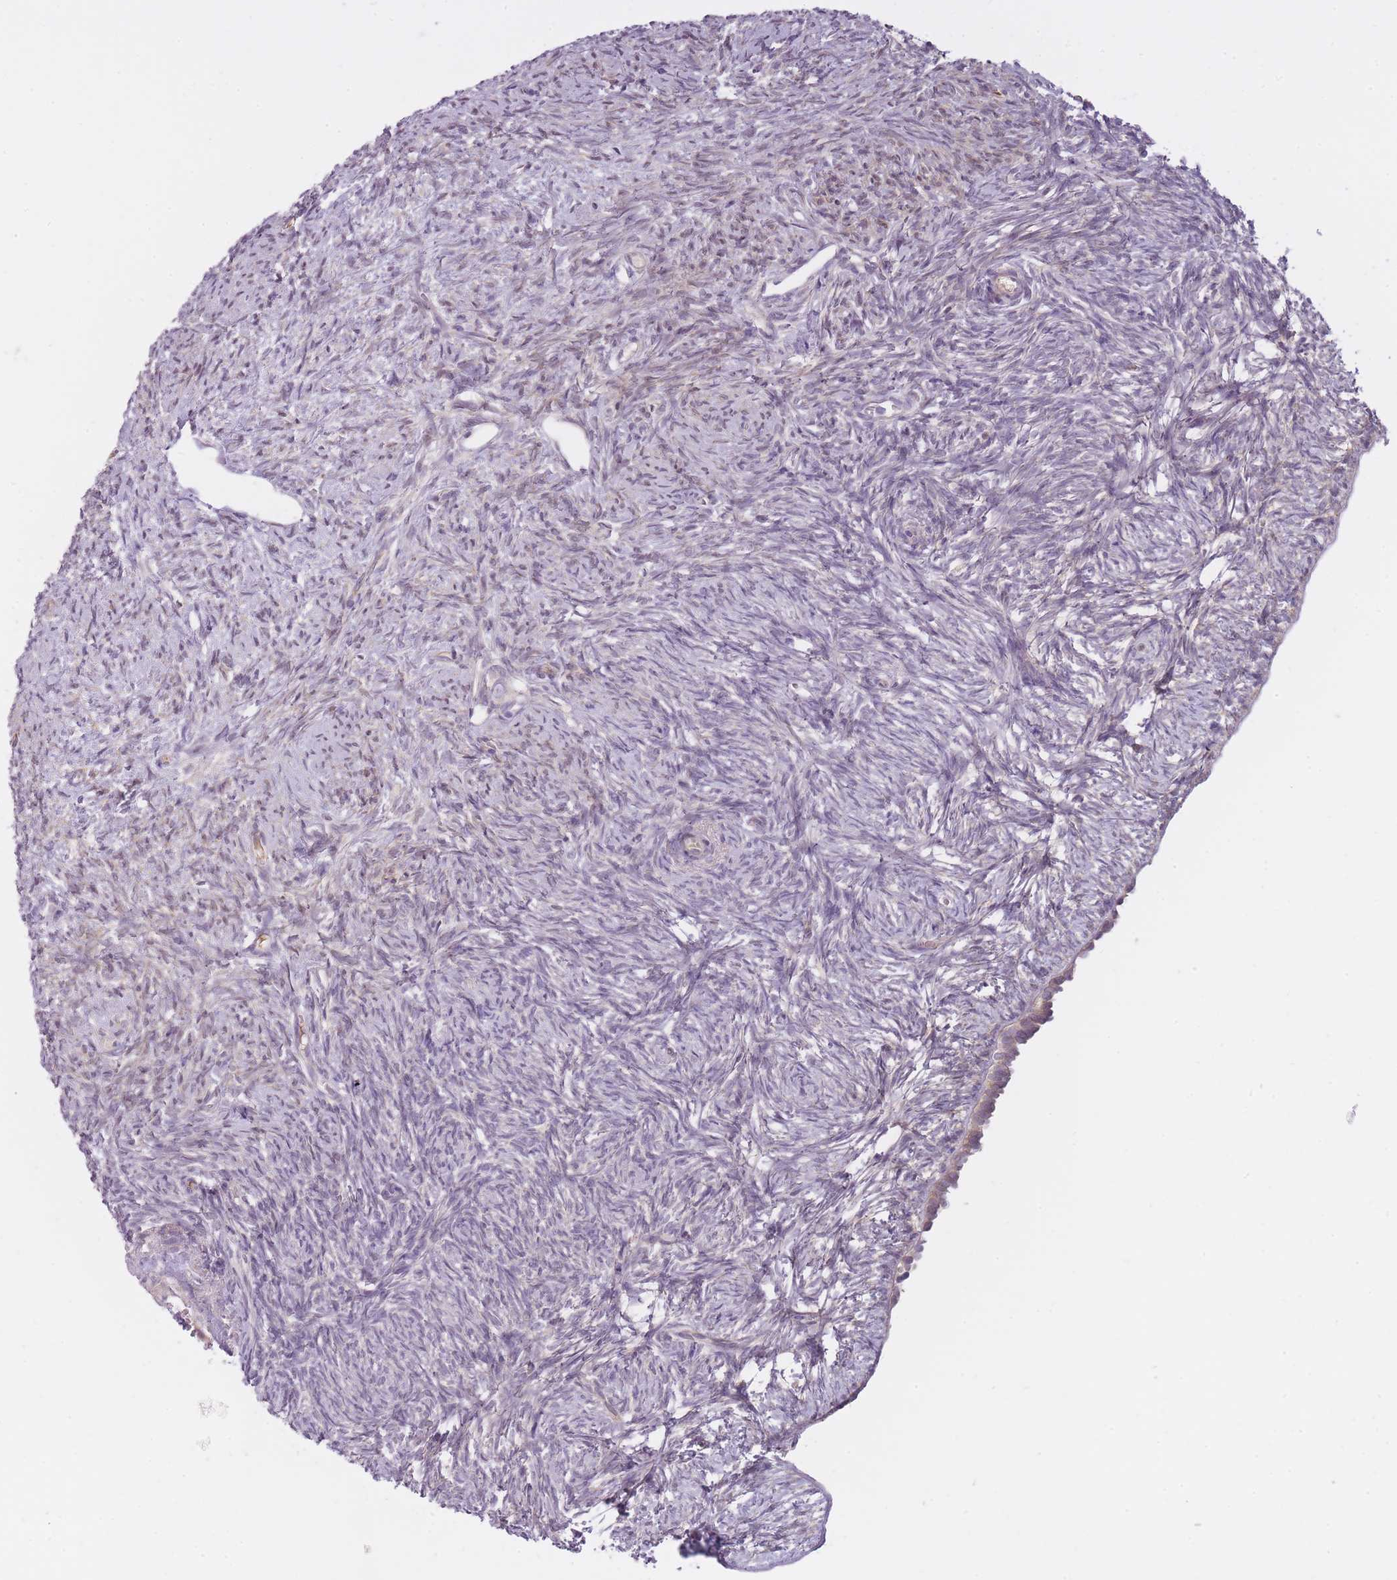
{"staining": {"intensity": "negative", "quantity": "none", "location": "none"}, "tissue": "ovary", "cell_type": "Ovarian stroma cells", "image_type": "normal", "snomed": [{"axis": "morphology", "description": "Normal tissue, NOS"}, {"axis": "topography", "description": "Ovary"}], "caption": "IHC image of normal human ovary stained for a protein (brown), which shows no expression in ovarian stroma cells.", "gene": "PGRMC2", "patient": {"sex": "female", "age": 51}}